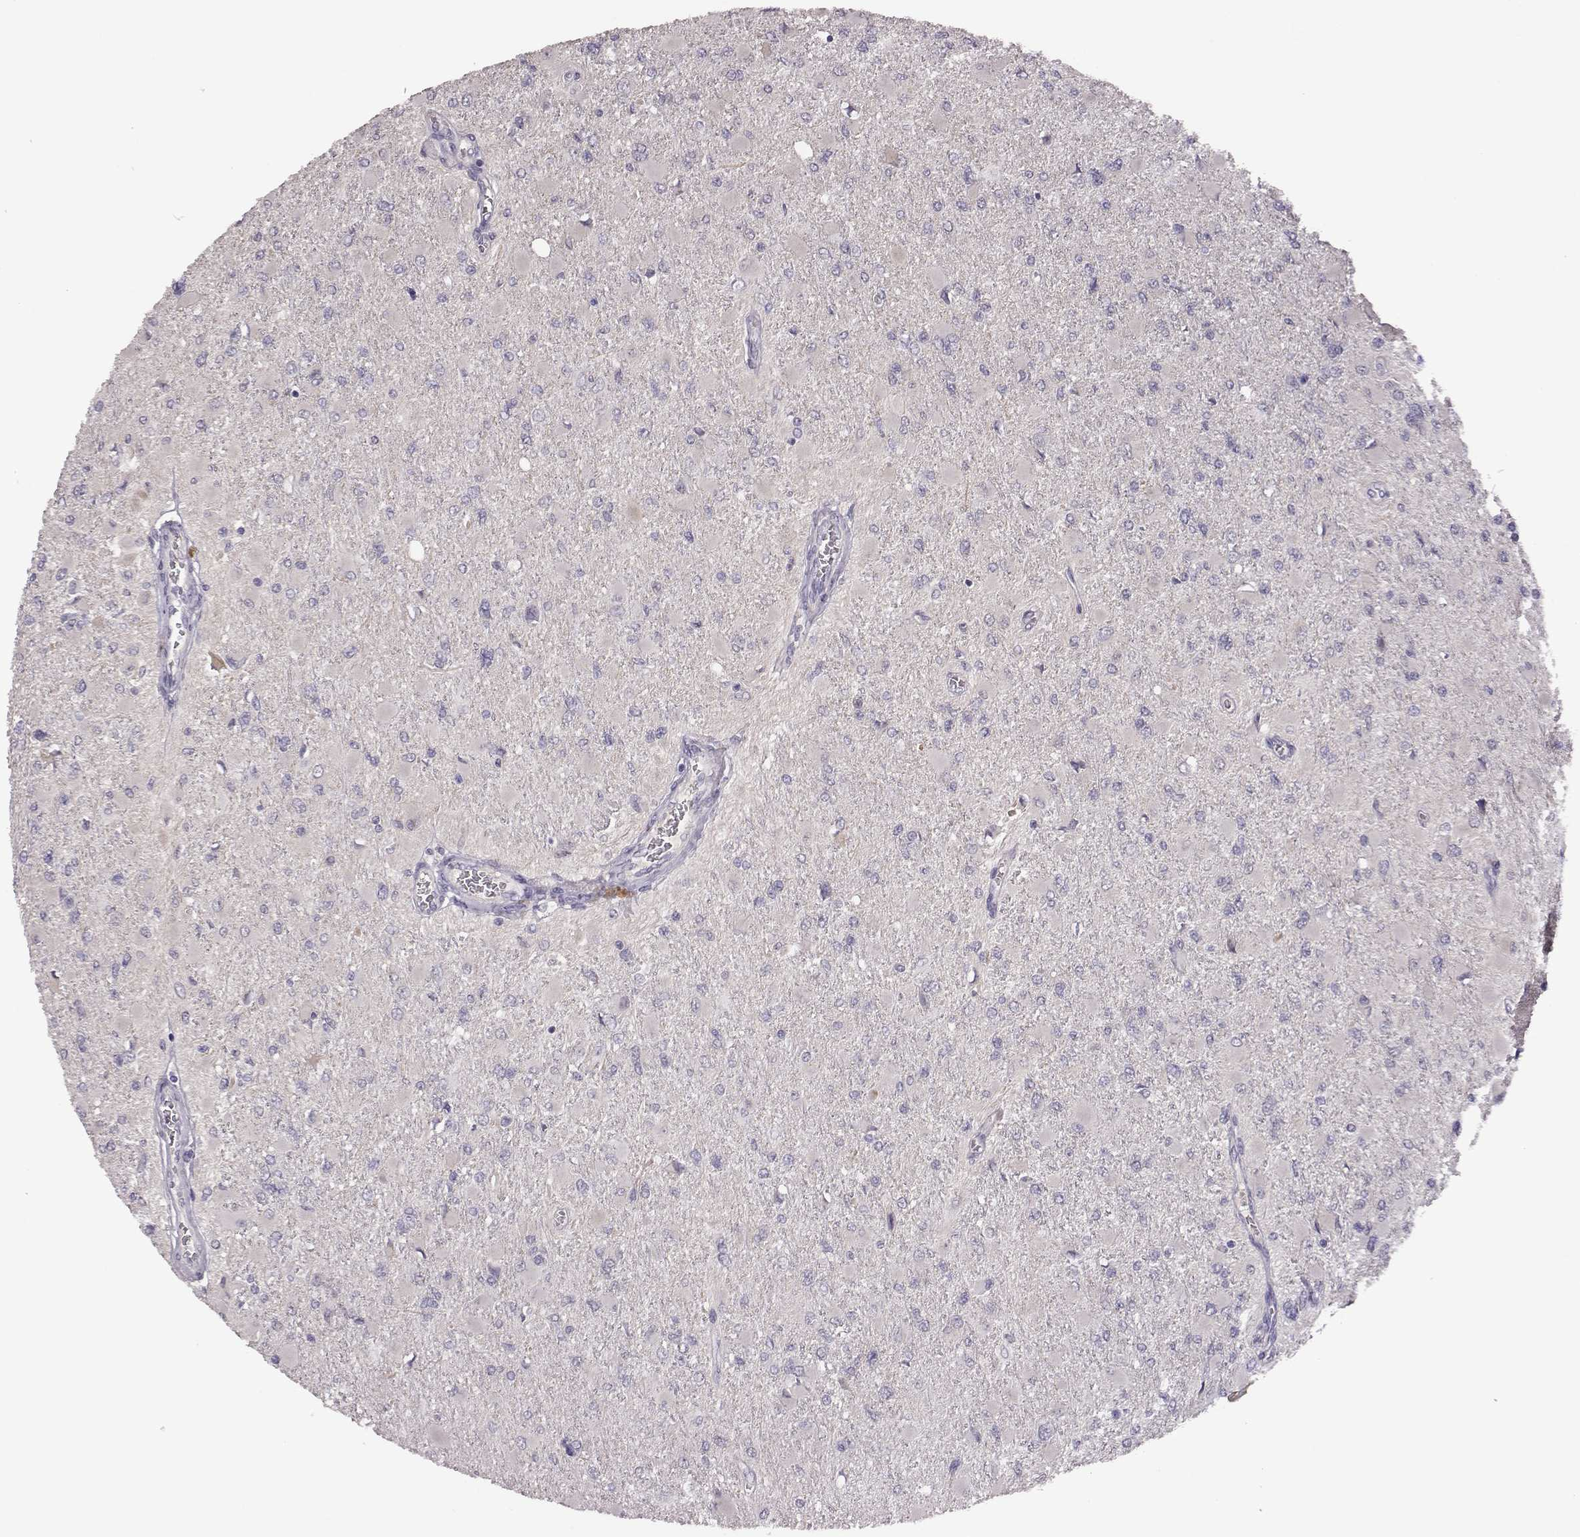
{"staining": {"intensity": "negative", "quantity": "none", "location": "none"}, "tissue": "glioma", "cell_type": "Tumor cells", "image_type": "cancer", "snomed": [{"axis": "morphology", "description": "Glioma, malignant, High grade"}, {"axis": "topography", "description": "Cerebral cortex"}], "caption": "A micrograph of malignant glioma (high-grade) stained for a protein demonstrates no brown staining in tumor cells.", "gene": "KMO", "patient": {"sex": "female", "age": 36}}